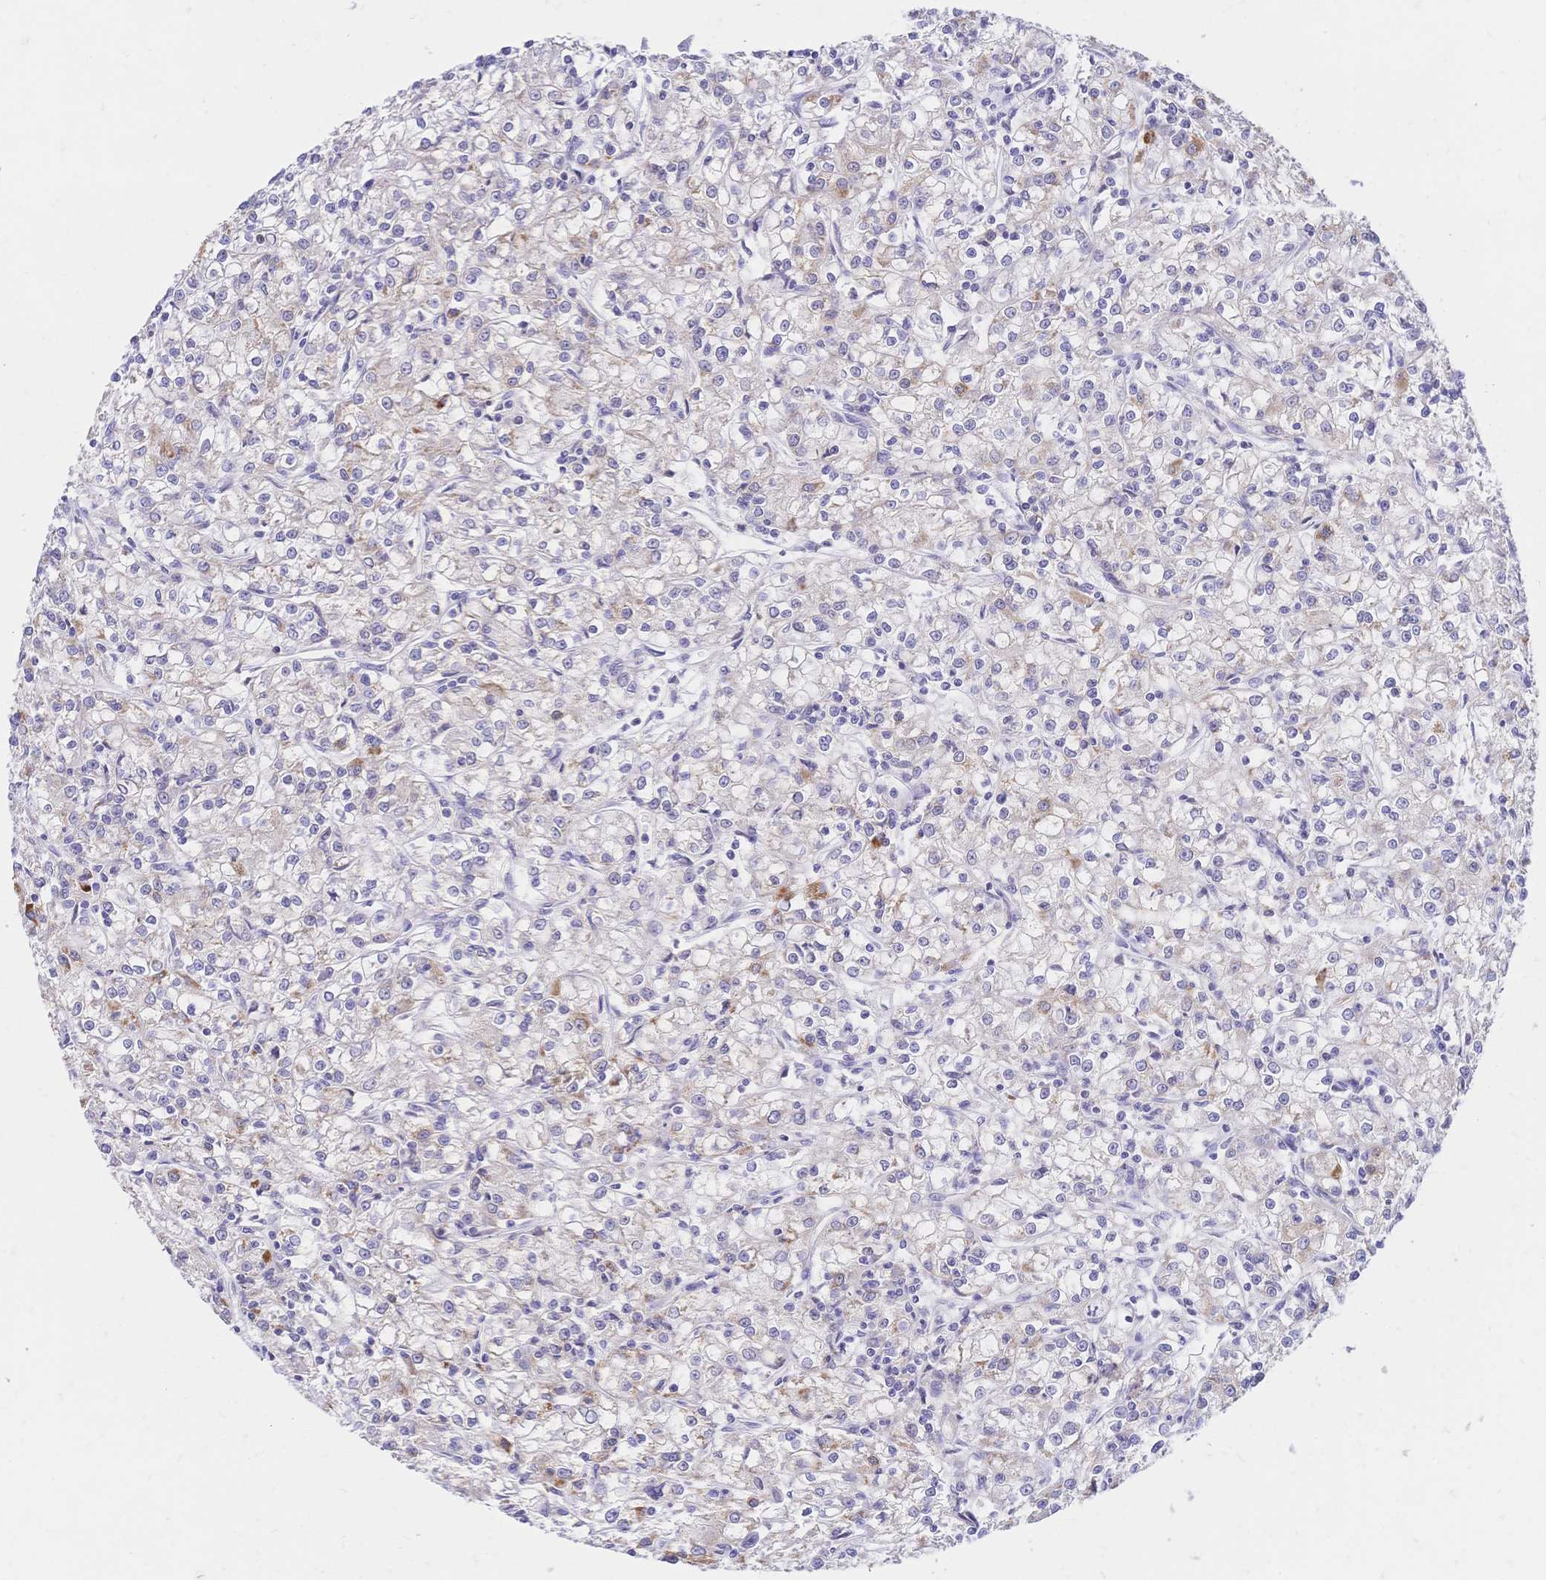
{"staining": {"intensity": "negative", "quantity": "none", "location": "none"}, "tissue": "renal cancer", "cell_type": "Tumor cells", "image_type": "cancer", "snomed": [{"axis": "morphology", "description": "Adenocarcinoma, NOS"}, {"axis": "topography", "description": "Kidney"}], "caption": "Immunohistochemistry (IHC) histopathology image of renal cancer stained for a protein (brown), which exhibits no positivity in tumor cells.", "gene": "CLEC18B", "patient": {"sex": "female", "age": 59}}